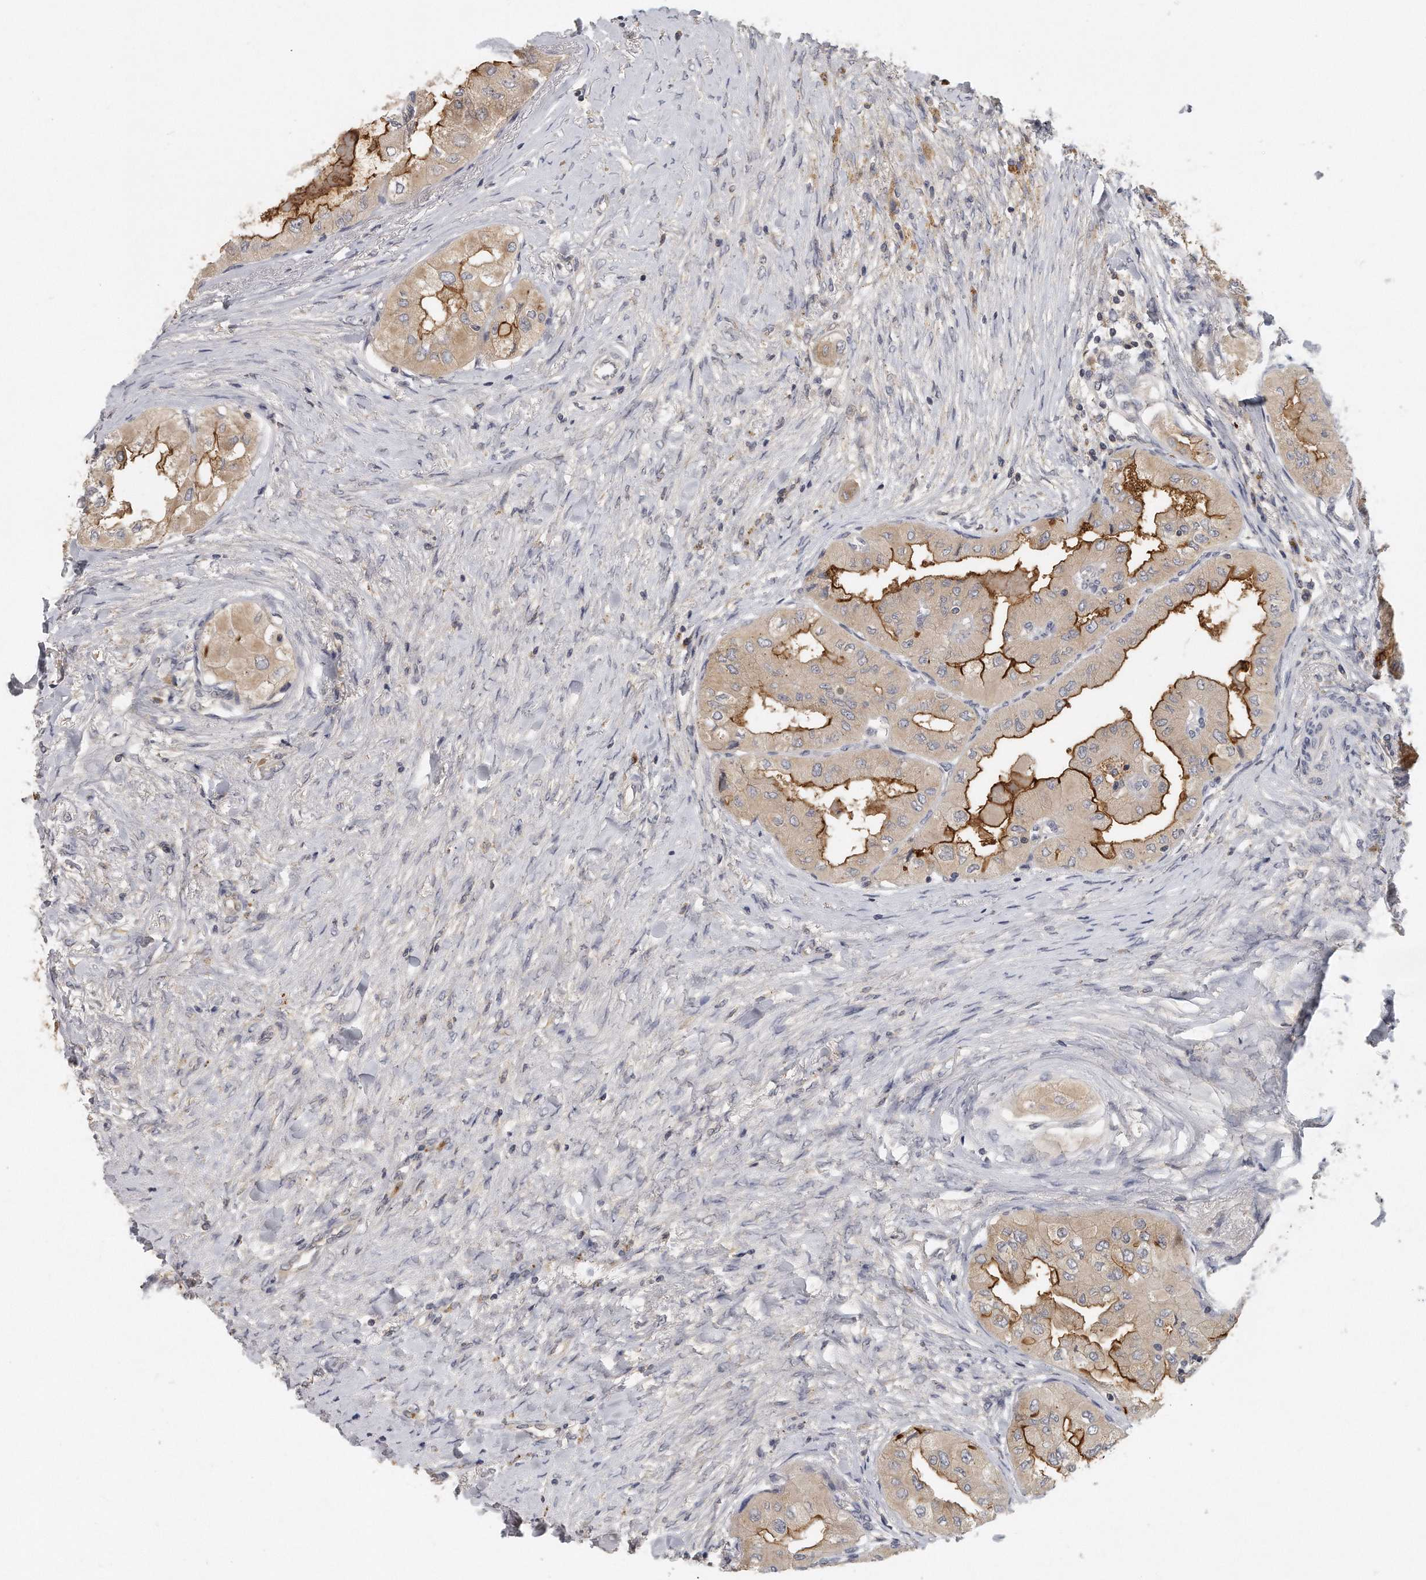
{"staining": {"intensity": "strong", "quantity": "25%-75%", "location": "cytoplasmic/membranous"}, "tissue": "thyroid cancer", "cell_type": "Tumor cells", "image_type": "cancer", "snomed": [{"axis": "morphology", "description": "Papillary adenocarcinoma, NOS"}, {"axis": "topography", "description": "Thyroid gland"}], "caption": "A brown stain shows strong cytoplasmic/membranous staining of a protein in thyroid cancer tumor cells.", "gene": "TRAPPC14", "patient": {"sex": "female", "age": 59}}